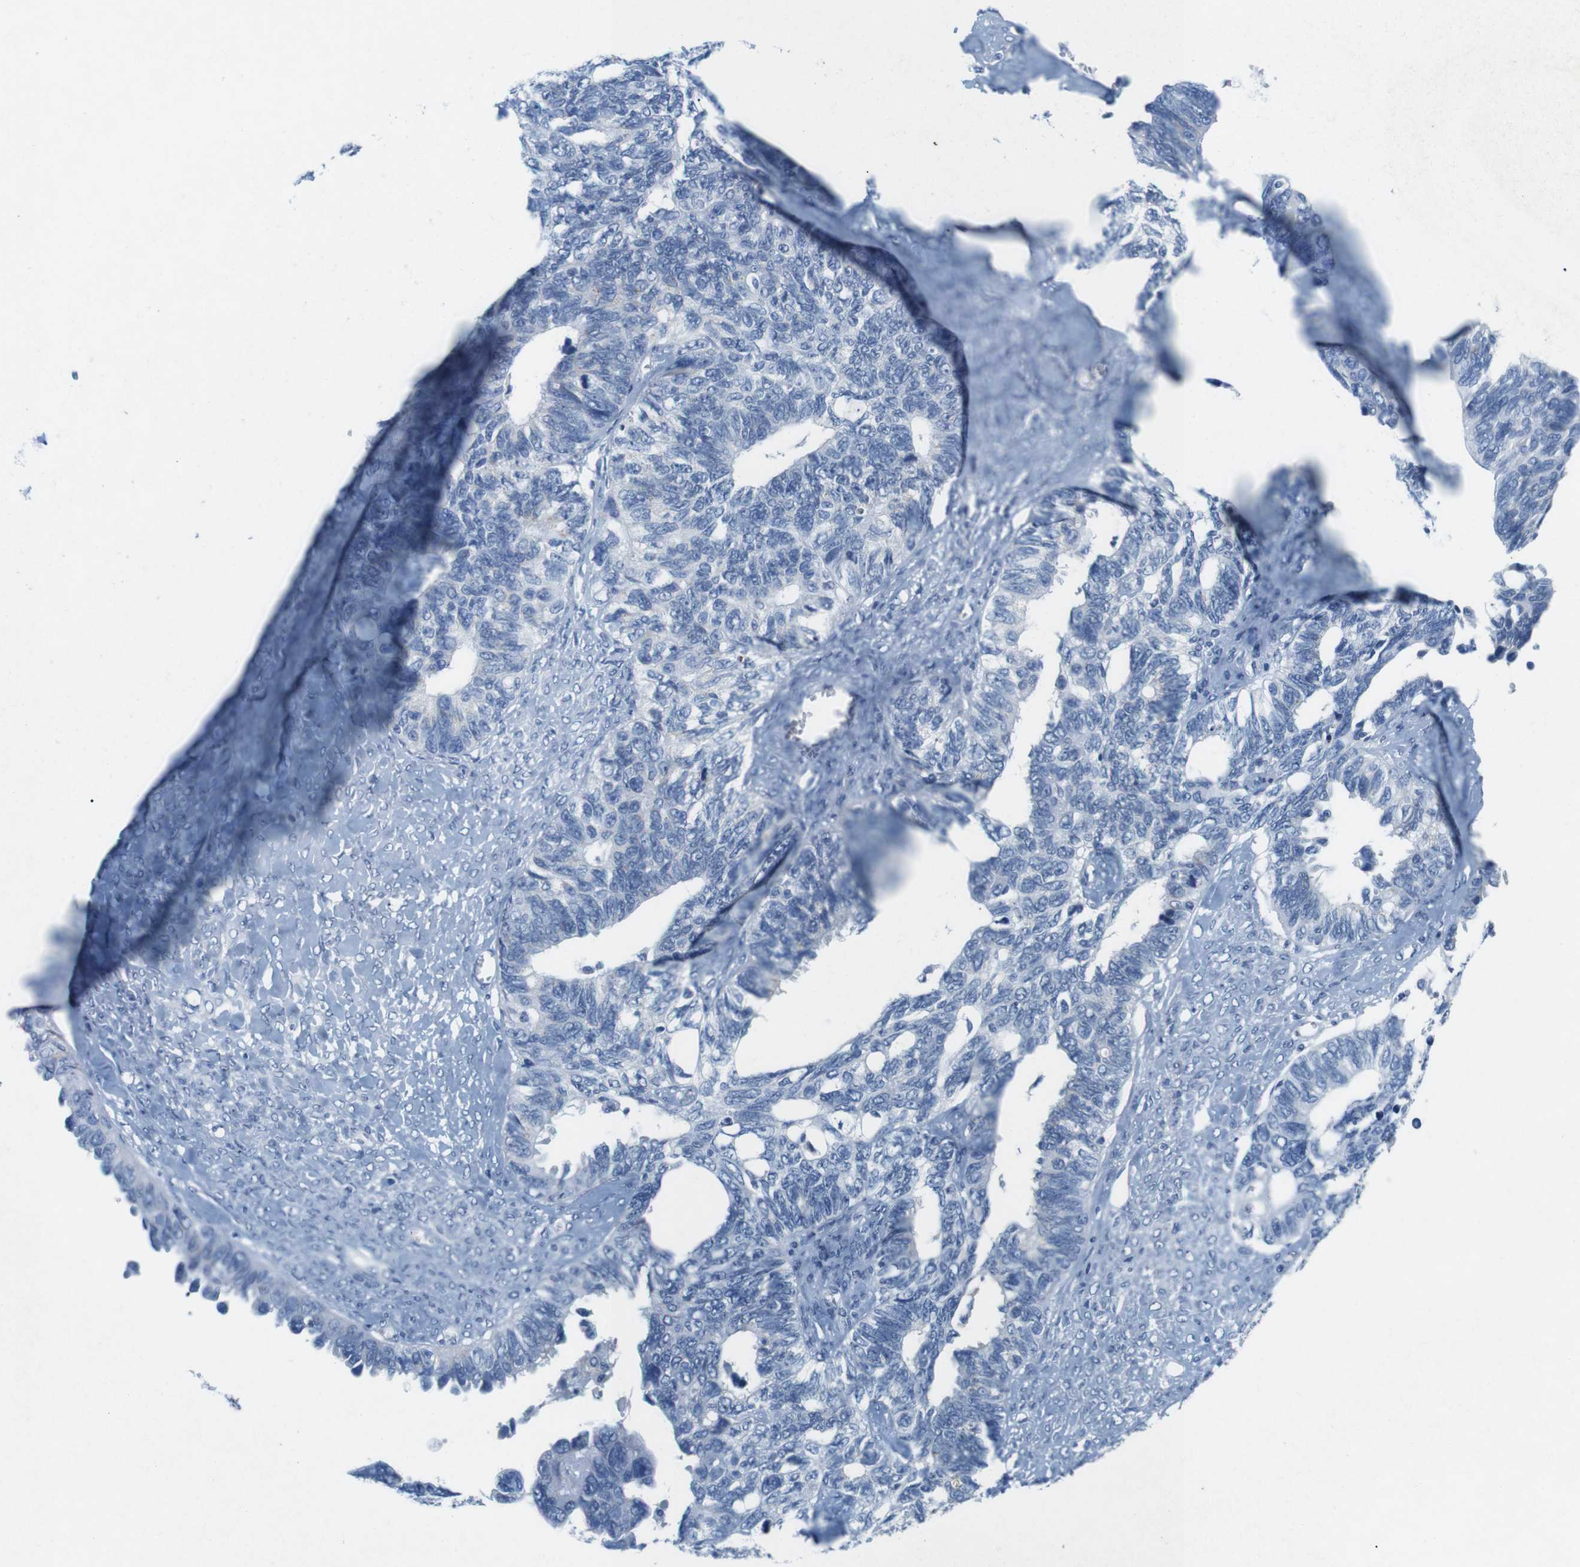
{"staining": {"intensity": "negative", "quantity": "none", "location": "none"}, "tissue": "ovarian cancer", "cell_type": "Tumor cells", "image_type": "cancer", "snomed": [{"axis": "morphology", "description": "Cystadenocarcinoma, serous, NOS"}, {"axis": "topography", "description": "Ovary"}], "caption": "Ovarian cancer (serous cystadenocarcinoma) was stained to show a protein in brown. There is no significant positivity in tumor cells.", "gene": "GOLGA2", "patient": {"sex": "female", "age": 79}}